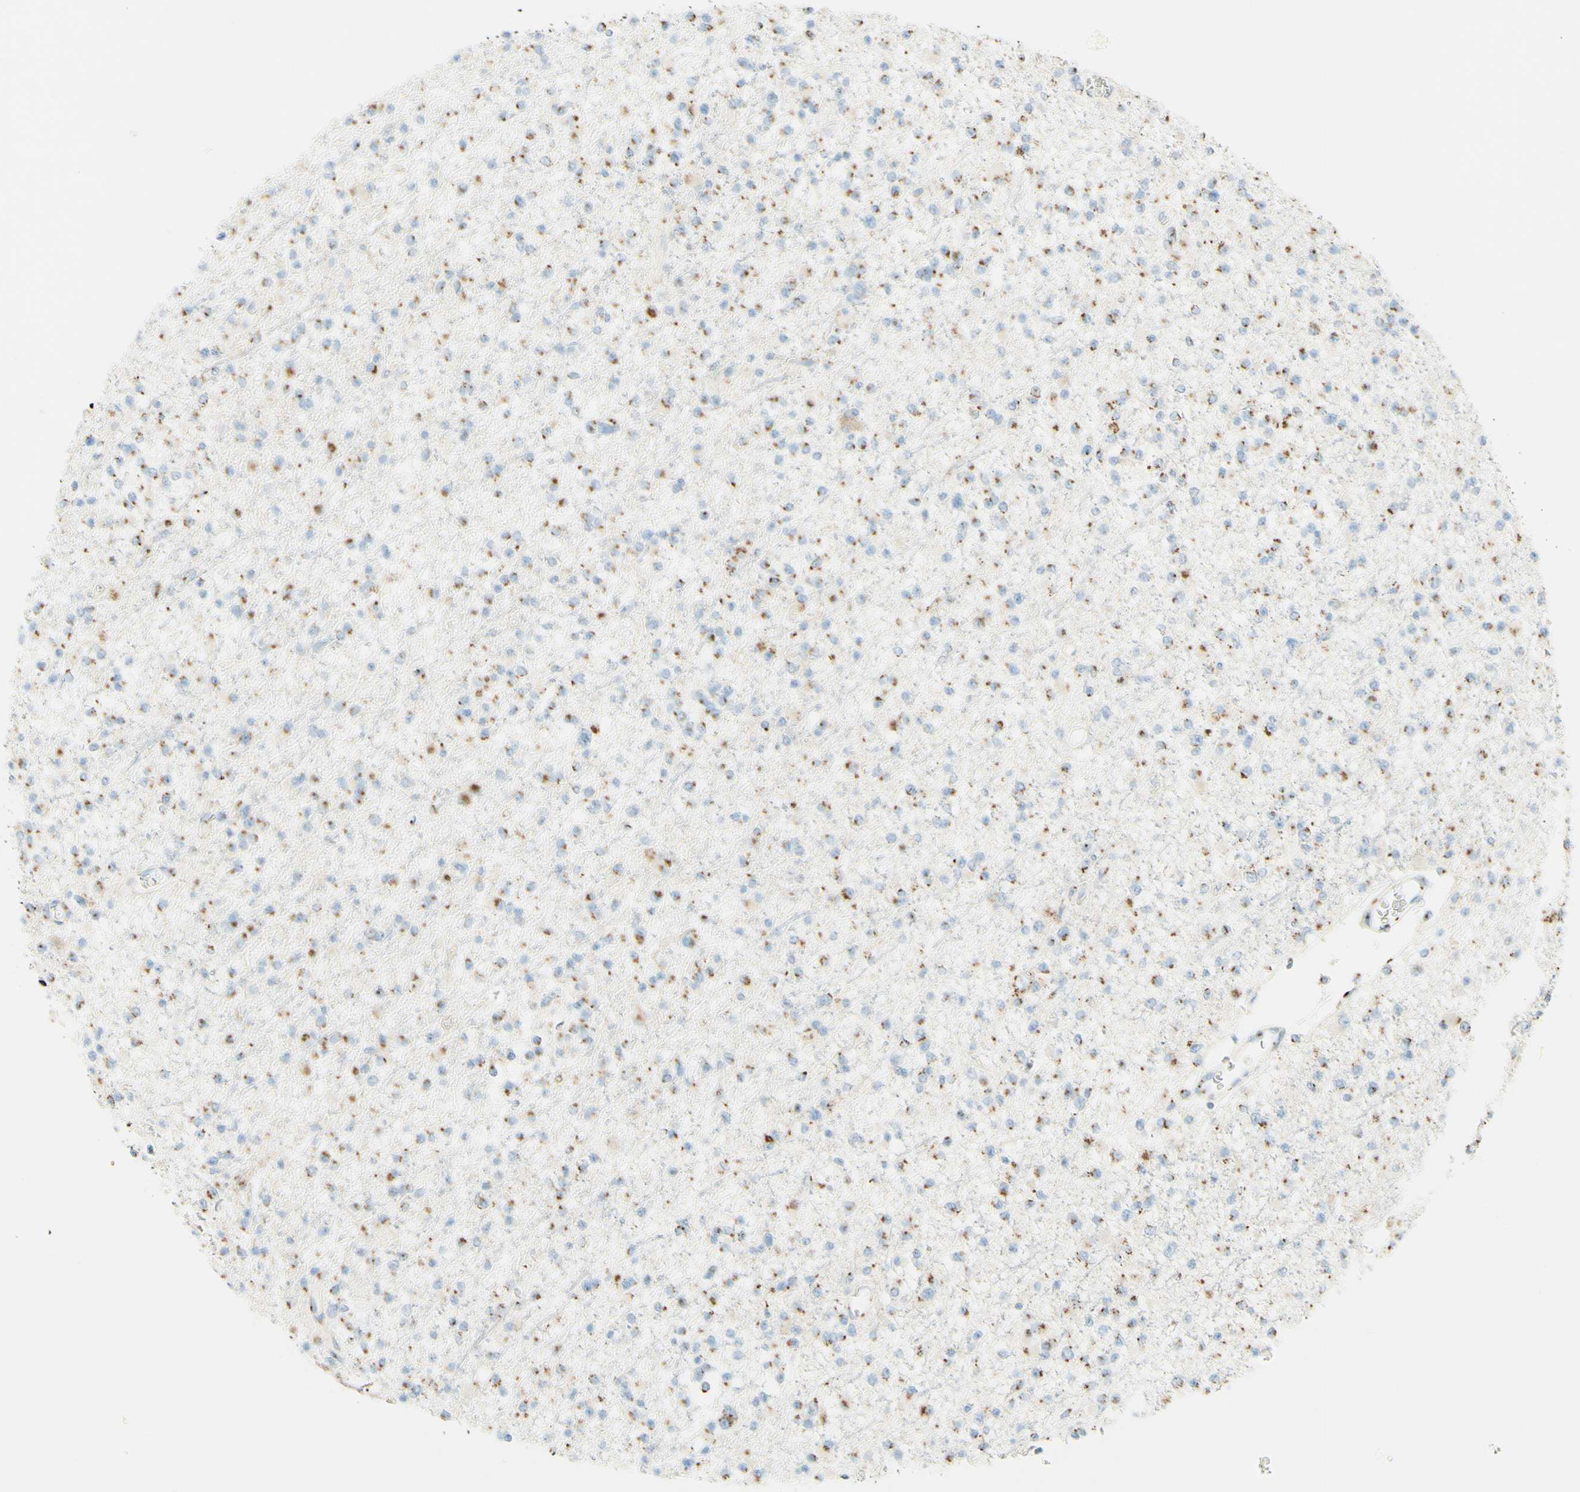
{"staining": {"intensity": "moderate", "quantity": "25%-75%", "location": "cytoplasmic/membranous"}, "tissue": "glioma", "cell_type": "Tumor cells", "image_type": "cancer", "snomed": [{"axis": "morphology", "description": "Glioma, malignant, Low grade"}, {"axis": "topography", "description": "Brain"}], "caption": "DAB (3,3'-diaminobenzidine) immunohistochemical staining of low-grade glioma (malignant) reveals moderate cytoplasmic/membranous protein staining in about 25%-75% of tumor cells.", "gene": "GOLGB1", "patient": {"sex": "female", "age": 22}}